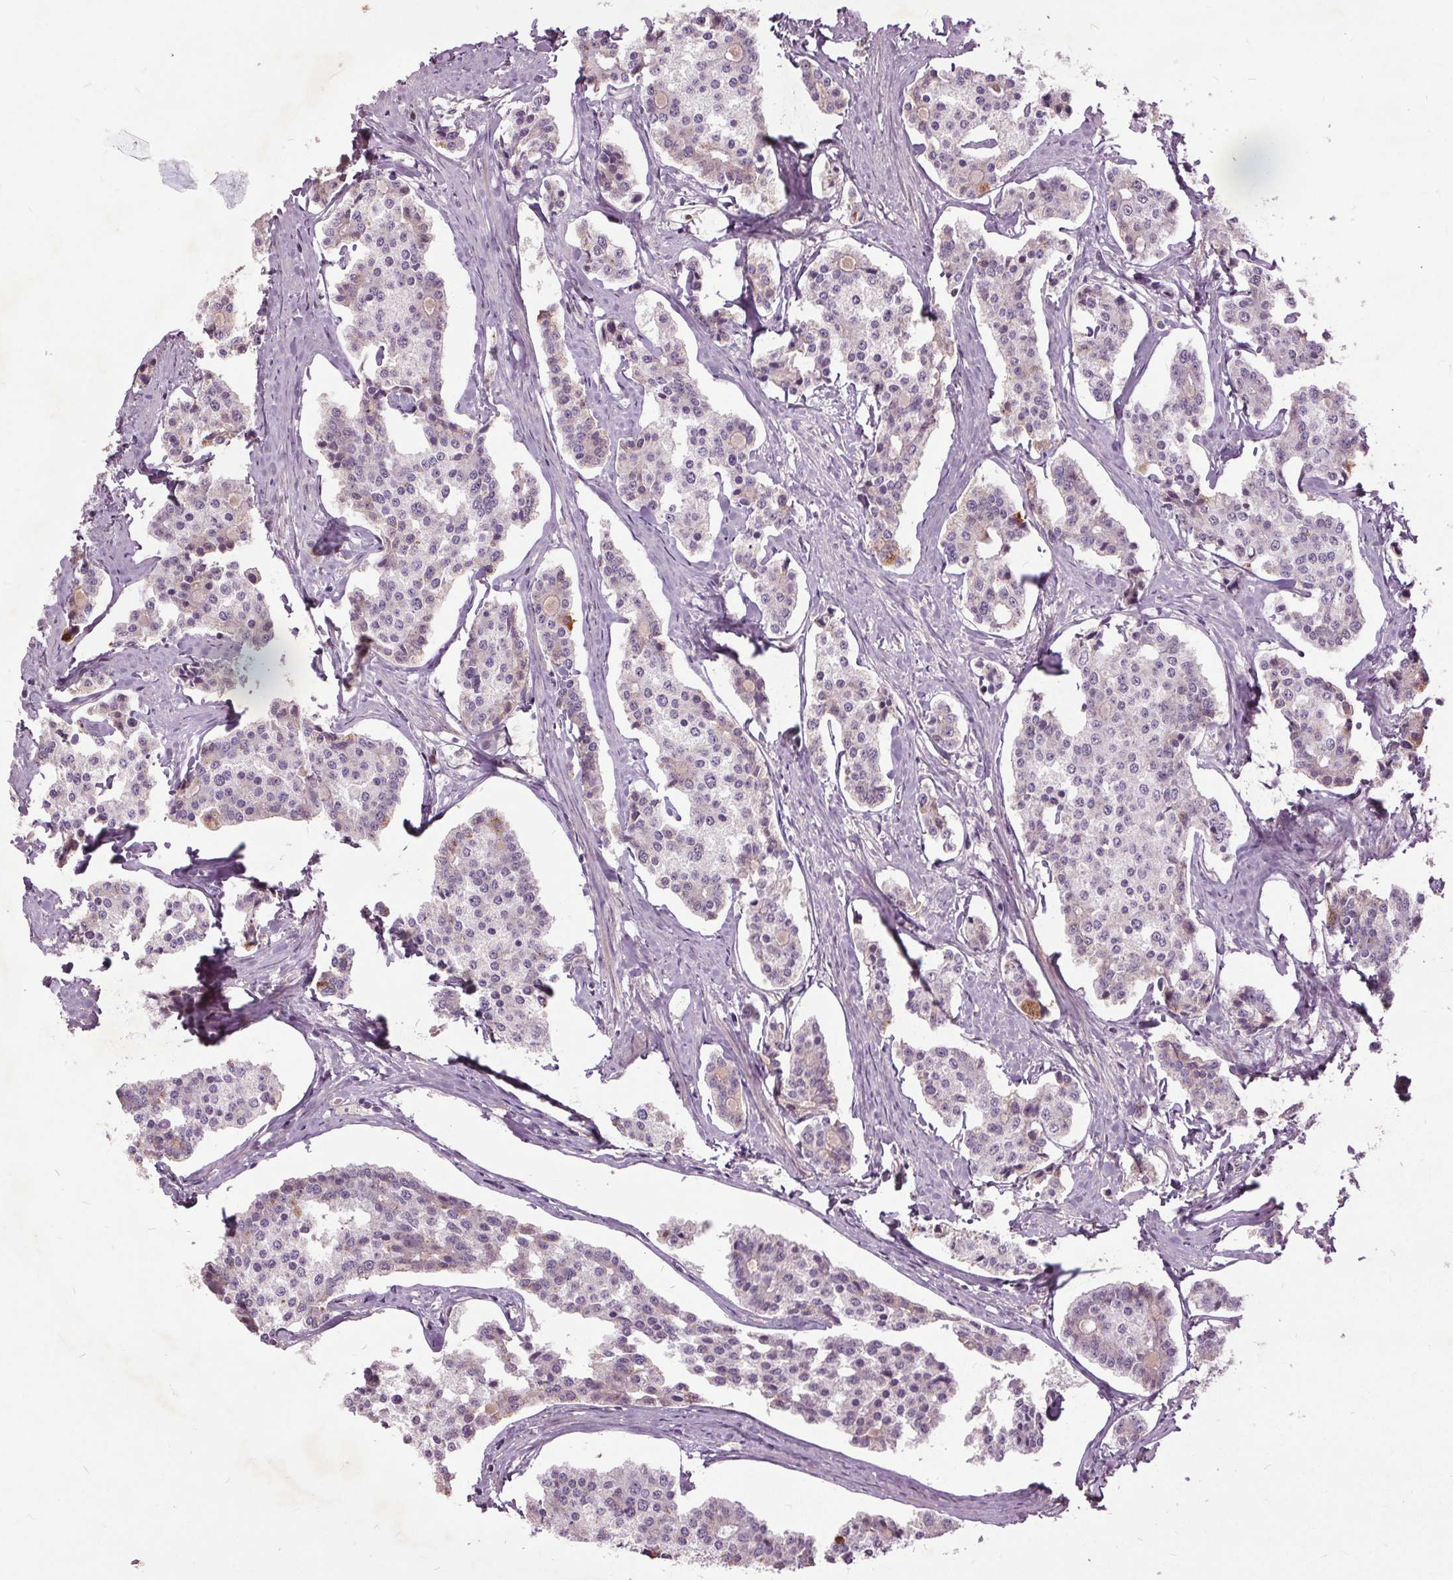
{"staining": {"intensity": "negative", "quantity": "none", "location": "none"}, "tissue": "carcinoid", "cell_type": "Tumor cells", "image_type": "cancer", "snomed": [{"axis": "morphology", "description": "Carcinoid, malignant, NOS"}, {"axis": "topography", "description": "Small intestine"}], "caption": "This is a micrograph of immunohistochemistry (IHC) staining of malignant carcinoid, which shows no positivity in tumor cells. Brightfield microscopy of immunohistochemistry (IHC) stained with DAB (brown) and hematoxylin (blue), captured at high magnification.", "gene": "PDGFD", "patient": {"sex": "female", "age": 65}}